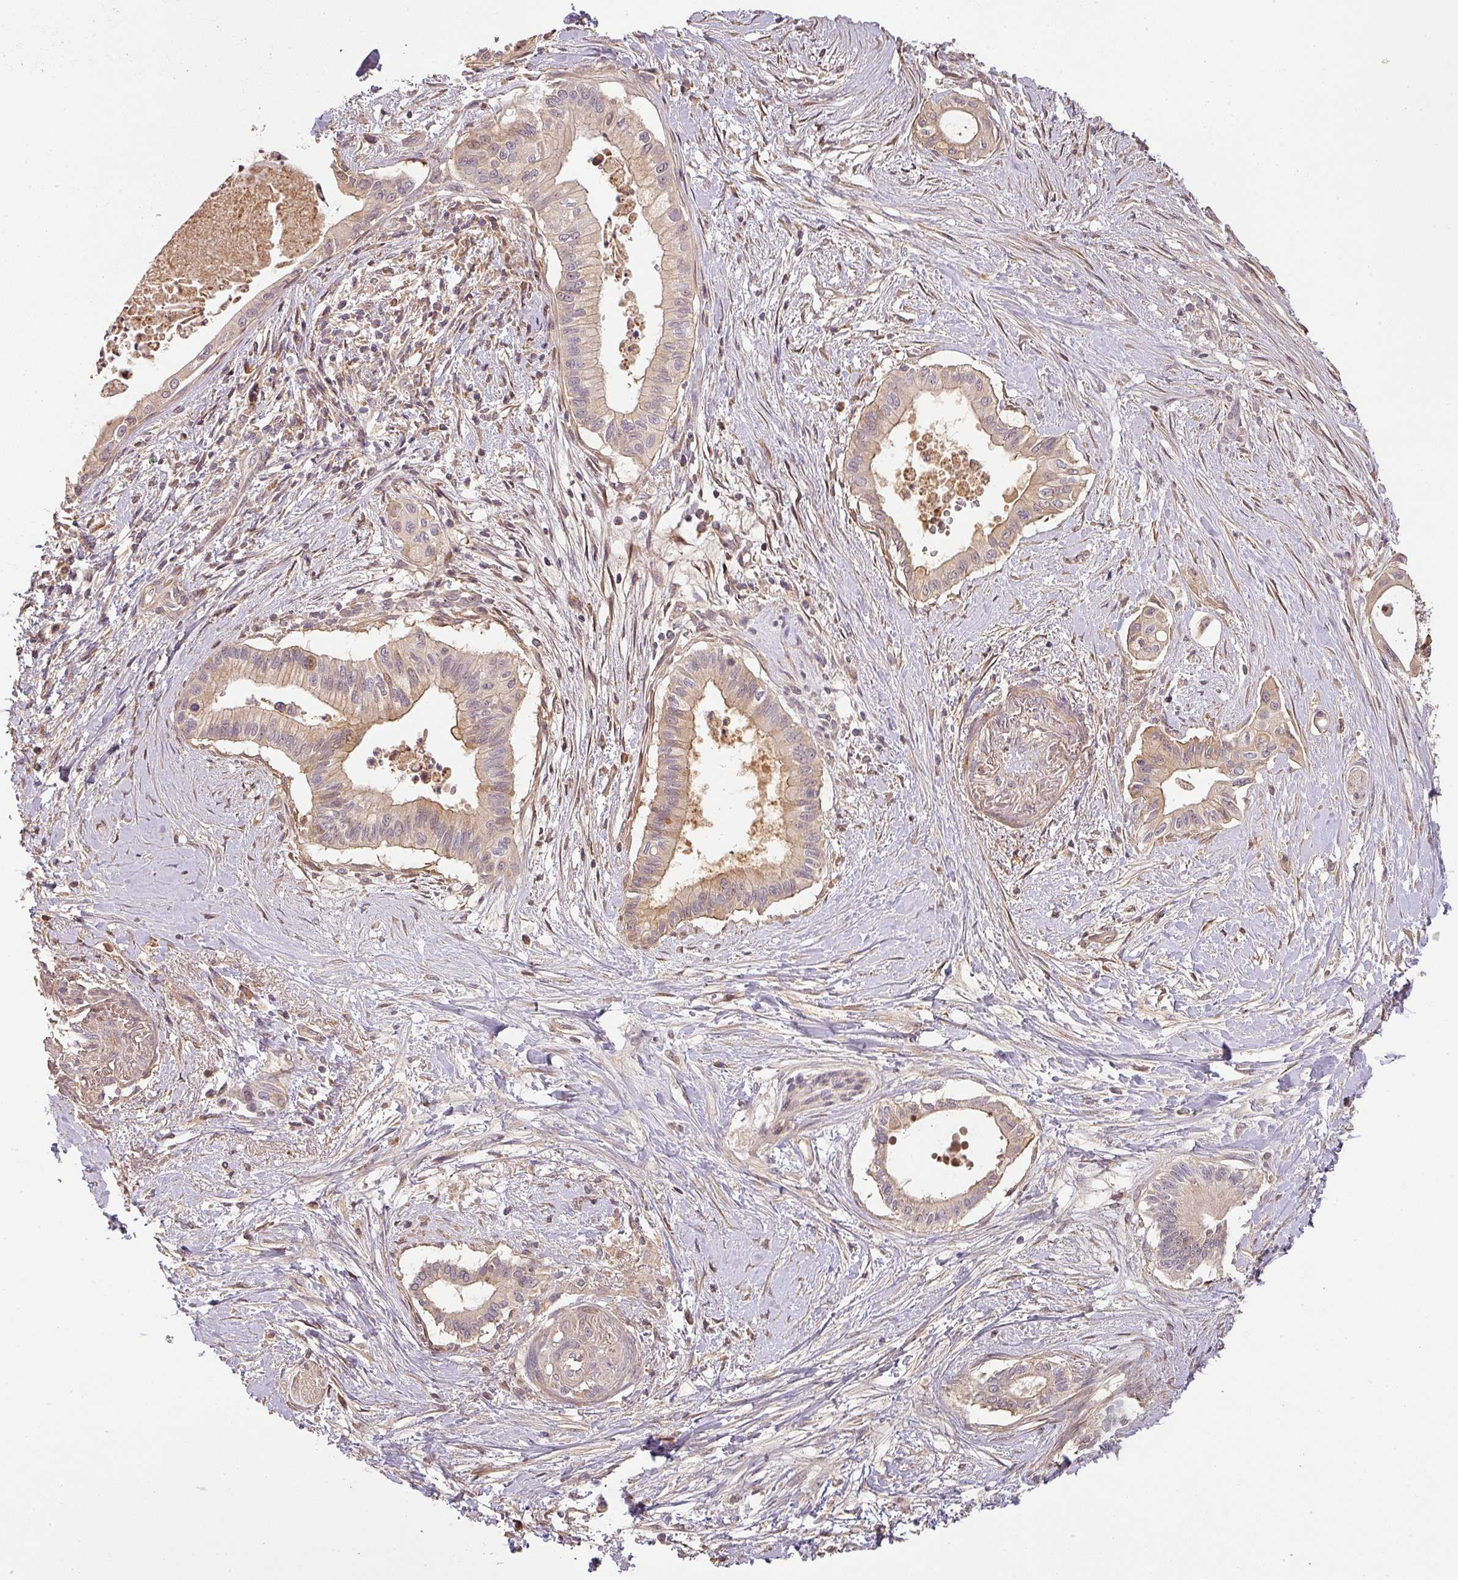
{"staining": {"intensity": "weak", "quantity": "25%-75%", "location": "cytoplasmic/membranous"}, "tissue": "pancreatic cancer", "cell_type": "Tumor cells", "image_type": "cancer", "snomed": [{"axis": "morphology", "description": "Adenocarcinoma, NOS"}, {"axis": "topography", "description": "Pancreas"}], "caption": "Immunohistochemical staining of human adenocarcinoma (pancreatic) displays weak cytoplasmic/membranous protein expression in approximately 25%-75% of tumor cells.", "gene": "BPIFB3", "patient": {"sex": "male", "age": 78}}